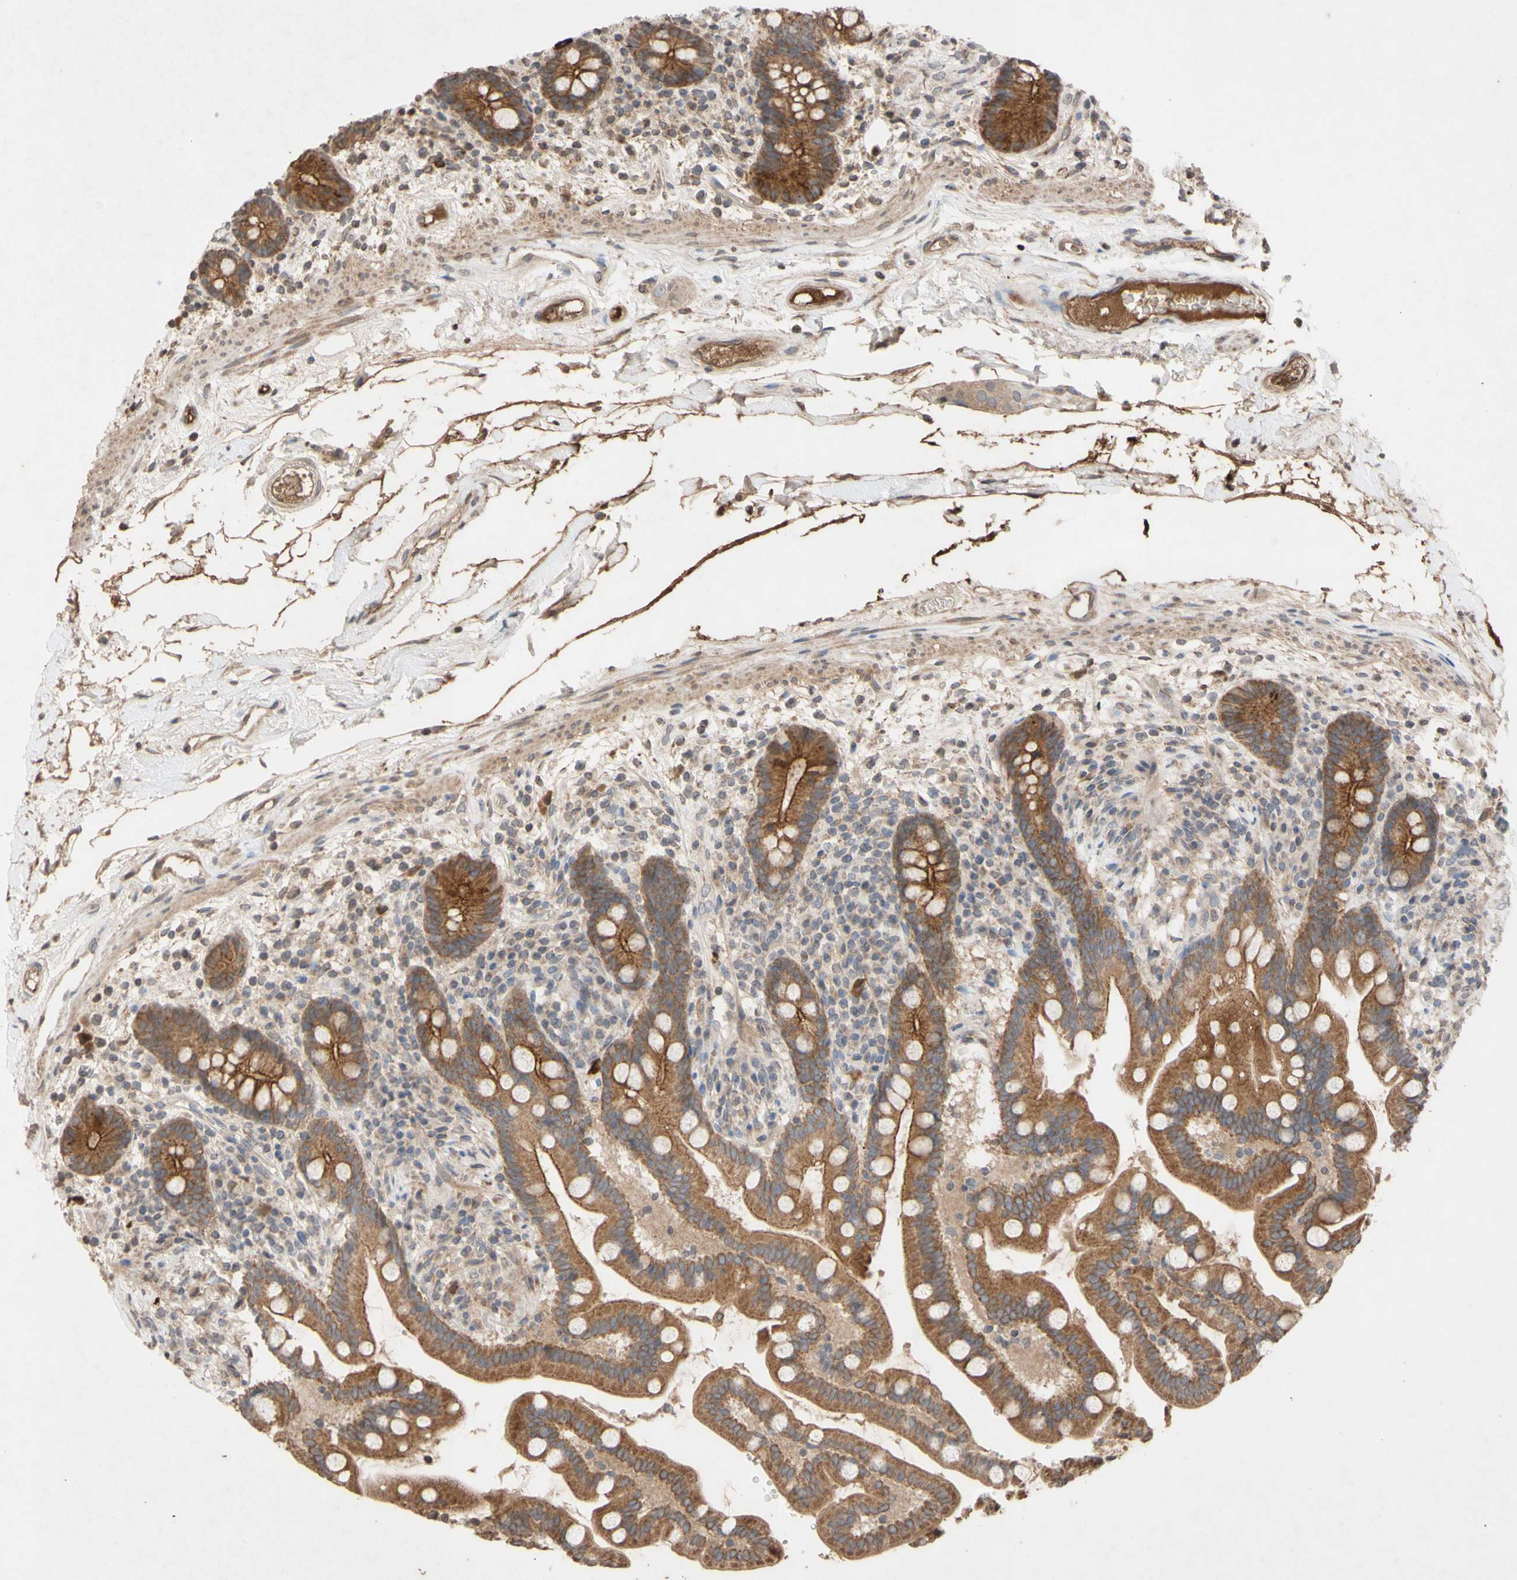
{"staining": {"intensity": "moderate", "quantity": ">75%", "location": "cytoplasmic/membranous"}, "tissue": "colon", "cell_type": "Endothelial cells", "image_type": "normal", "snomed": [{"axis": "morphology", "description": "Normal tissue, NOS"}, {"axis": "topography", "description": "Colon"}], "caption": "DAB (3,3'-diaminobenzidine) immunohistochemical staining of unremarkable colon shows moderate cytoplasmic/membranous protein expression in about >75% of endothelial cells. (Brightfield microscopy of DAB IHC at high magnification).", "gene": "NECTIN3", "patient": {"sex": "male", "age": 73}}